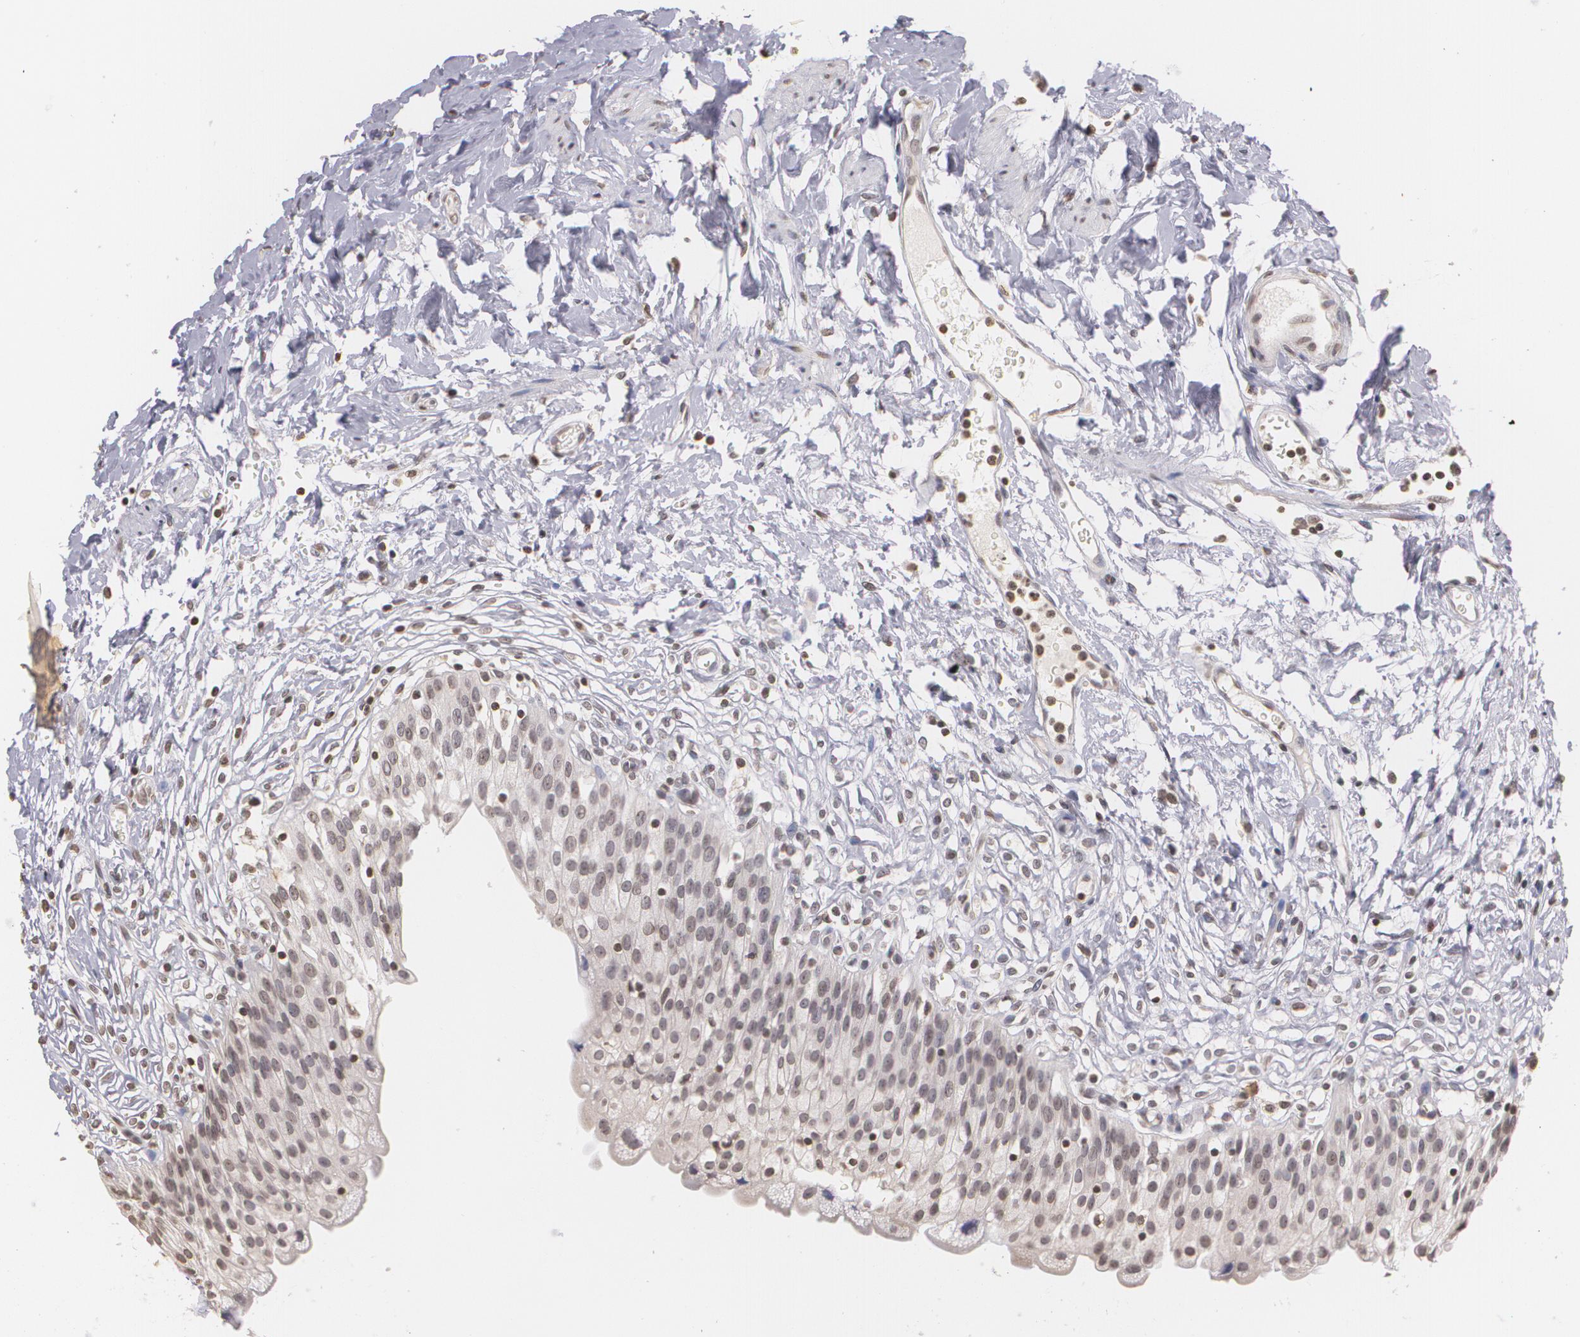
{"staining": {"intensity": "weak", "quantity": "<25%", "location": "nuclear"}, "tissue": "urinary bladder", "cell_type": "Urothelial cells", "image_type": "normal", "snomed": [{"axis": "morphology", "description": "Normal tissue, NOS"}, {"axis": "topography", "description": "Urinary bladder"}], "caption": "The IHC micrograph has no significant staining in urothelial cells of urinary bladder.", "gene": "THRB", "patient": {"sex": "female", "age": 80}}